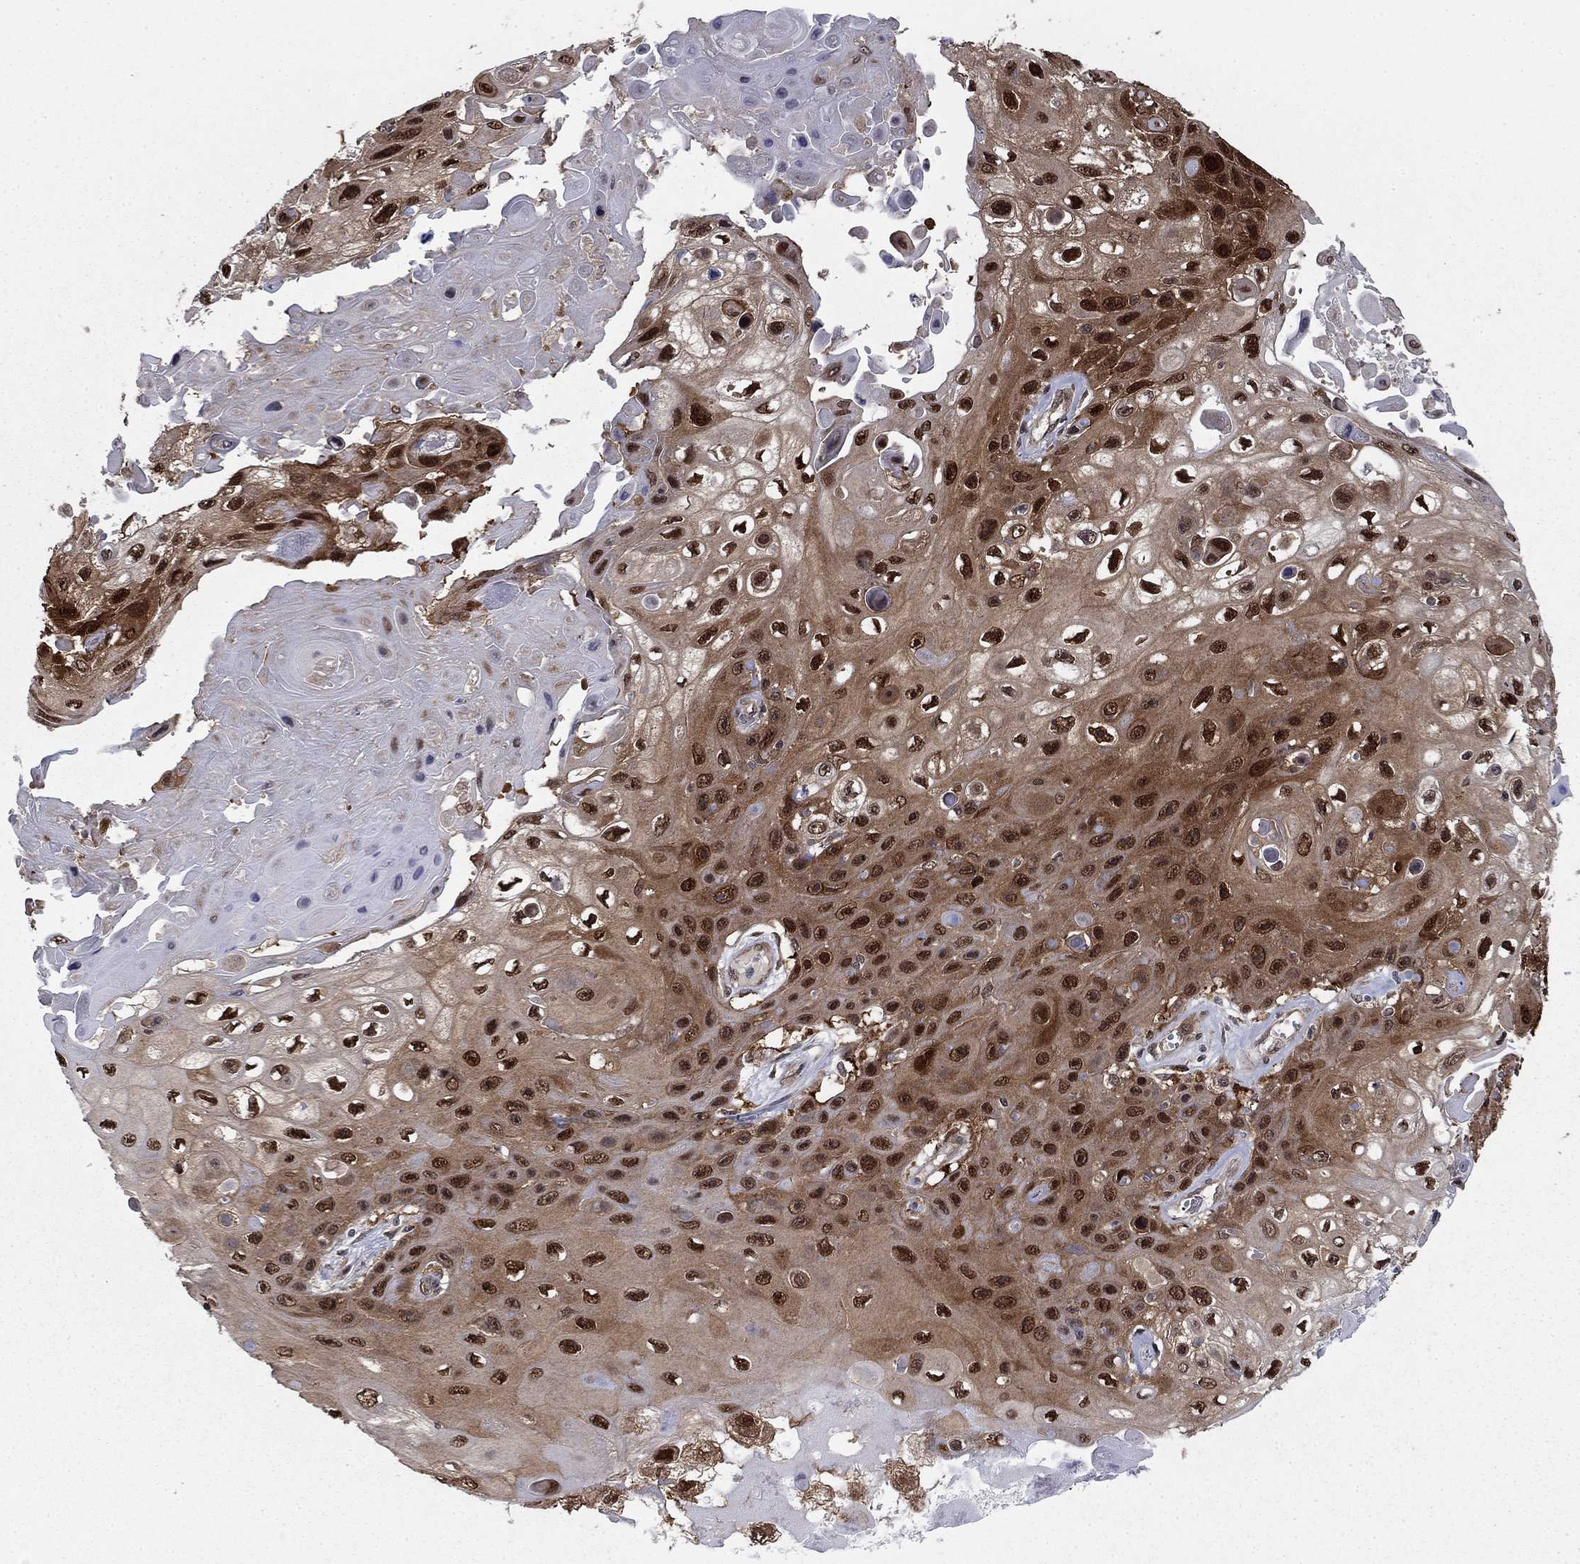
{"staining": {"intensity": "strong", "quantity": ">75%", "location": "cytoplasmic/membranous,nuclear"}, "tissue": "skin cancer", "cell_type": "Tumor cells", "image_type": "cancer", "snomed": [{"axis": "morphology", "description": "Squamous cell carcinoma, NOS"}, {"axis": "topography", "description": "Skin"}], "caption": "Immunohistochemical staining of squamous cell carcinoma (skin) shows strong cytoplasmic/membranous and nuclear protein staining in about >75% of tumor cells. (brown staining indicates protein expression, while blue staining denotes nuclei).", "gene": "FKBP4", "patient": {"sex": "male", "age": 82}}